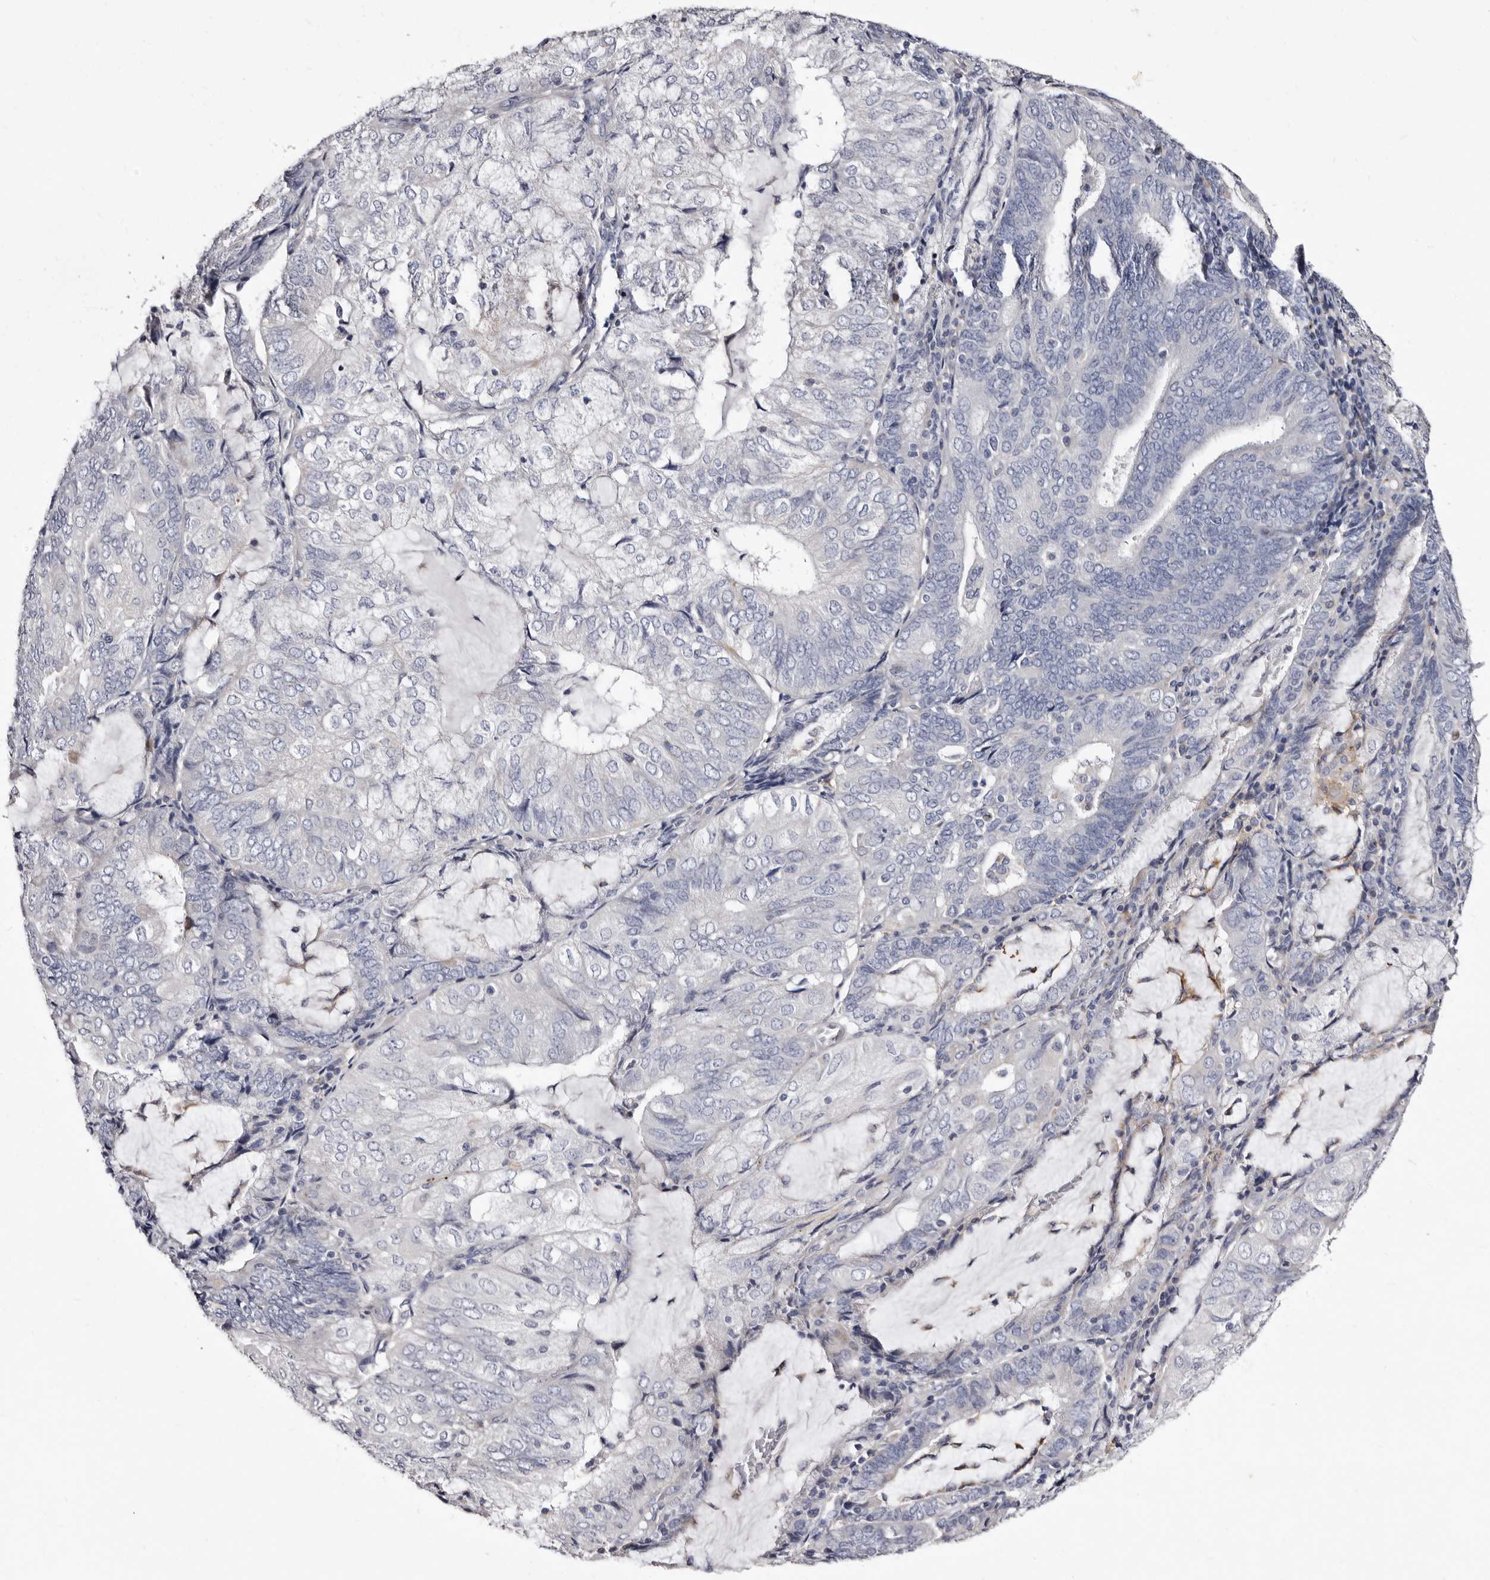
{"staining": {"intensity": "negative", "quantity": "none", "location": "none"}, "tissue": "endometrial cancer", "cell_type": "Tumor cells", "image_type": "cancer", "snomed": [{"axis": "morphology", "description": "Adenocarcinoma, NOS"}, {"axis": "topography", "description": "Endometrium"}], "caption": "DAB immunohistochemical staining of human endometrial cancer (adenocarcinoma) displays no significant expression in tumor cells.", "gene": "AUNIP", "patient": {"sex": "female", "age": 81}}